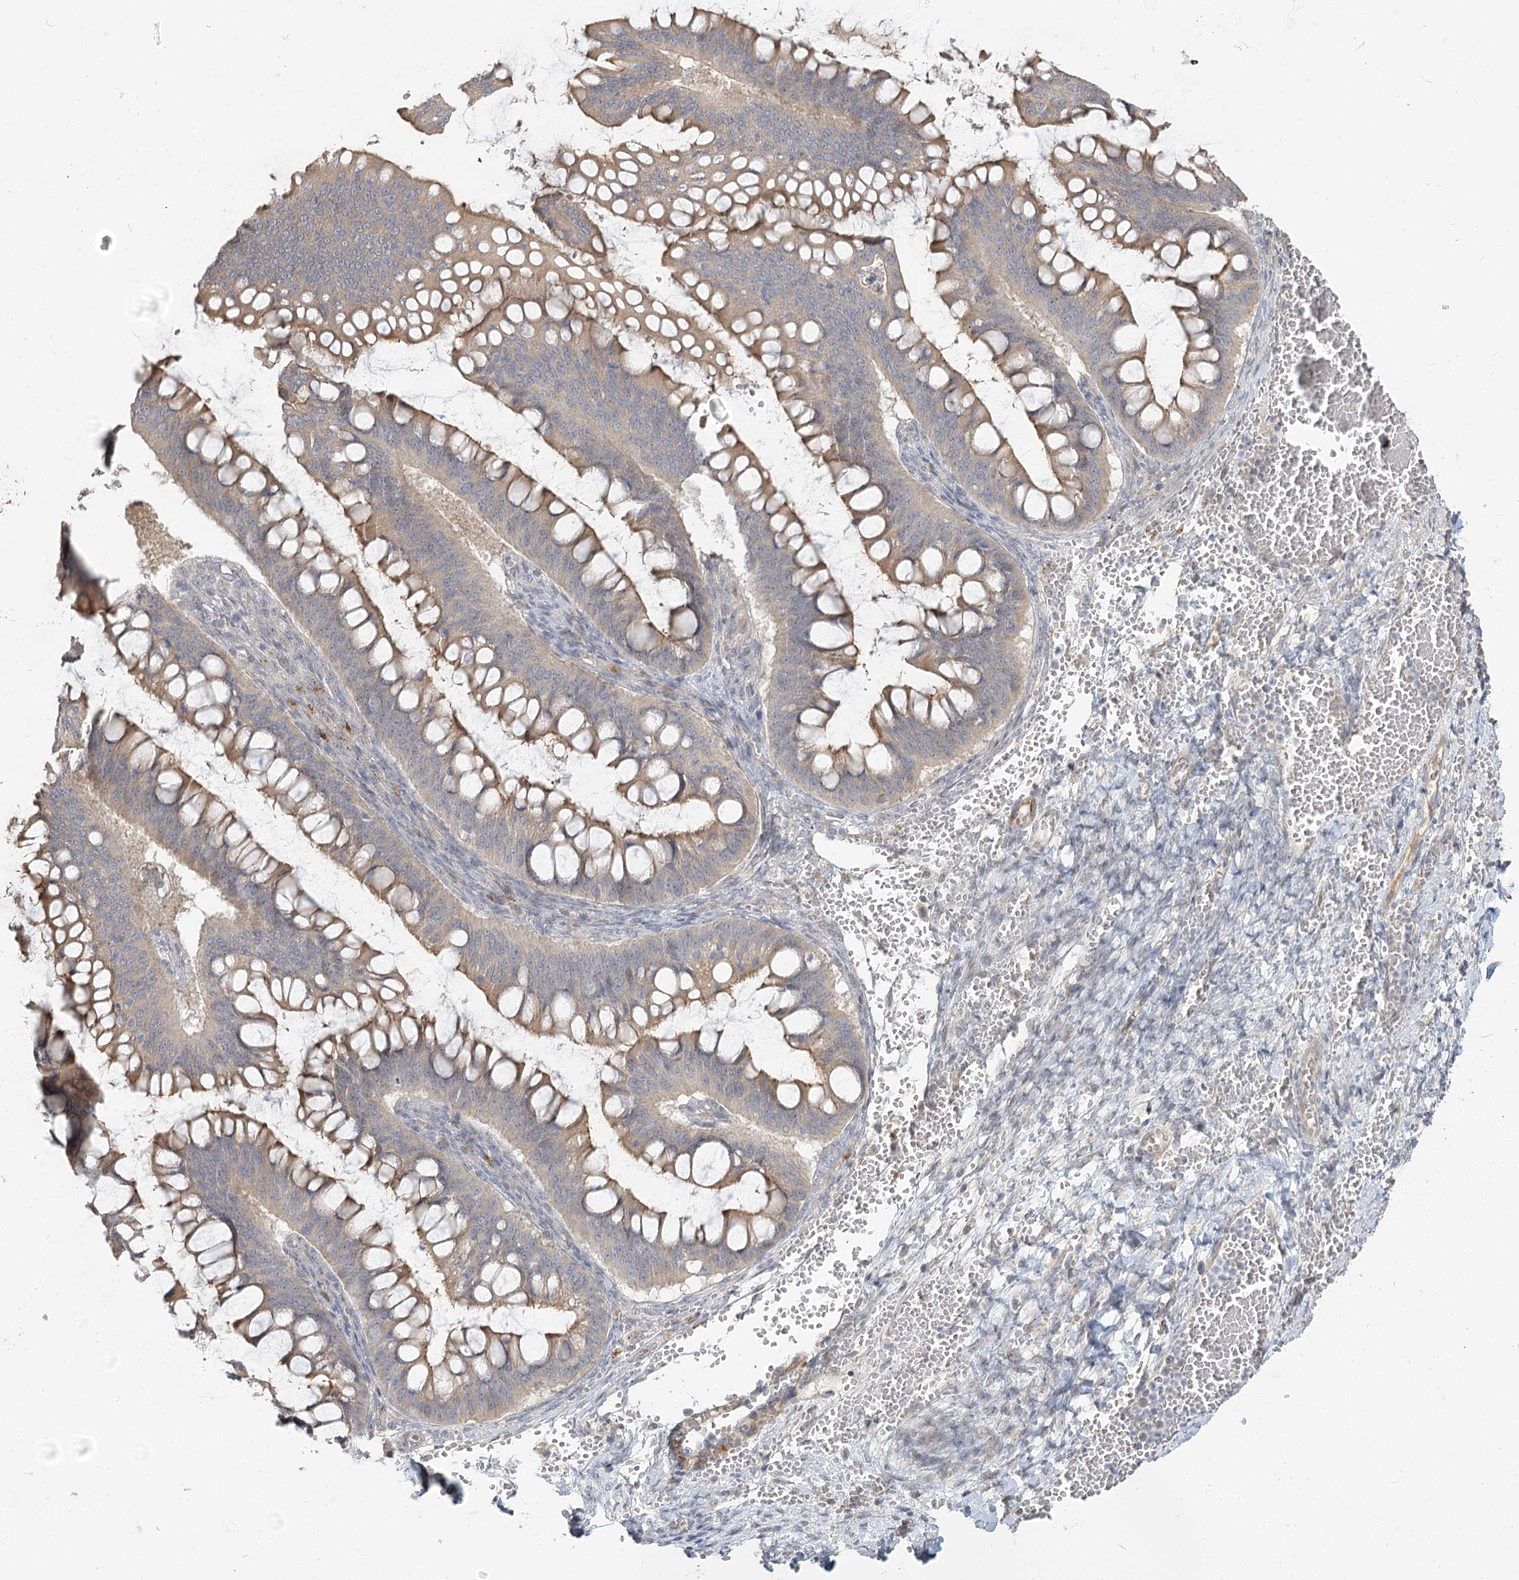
{"staining": {"intensity": "weak", "quantity": "25%-75%", "location": "cytoplasmic/membranous"}, "tissue": "ovarian cancer", "cell_type": "Tumor cells", "image_type": "cancer", "snomed": [{"axis": "morphology", "description": "Cystadenocarcinoma, mucinous, NOS"}, {"axis": "topography", "description": "Ovary"}], "caption": "This micrograph shows ovarian cancer (mucinous cystadenocarcinoma) stained with immunohistochemistry (IHC) to label a protein in brown. The cytoplasmic/membranous of tumor cells show weak positivity for the protein. Nuclei are counter-stained blue.", "gene": "GUCY2C", "patient": {"sex": "female", "age": 73}}